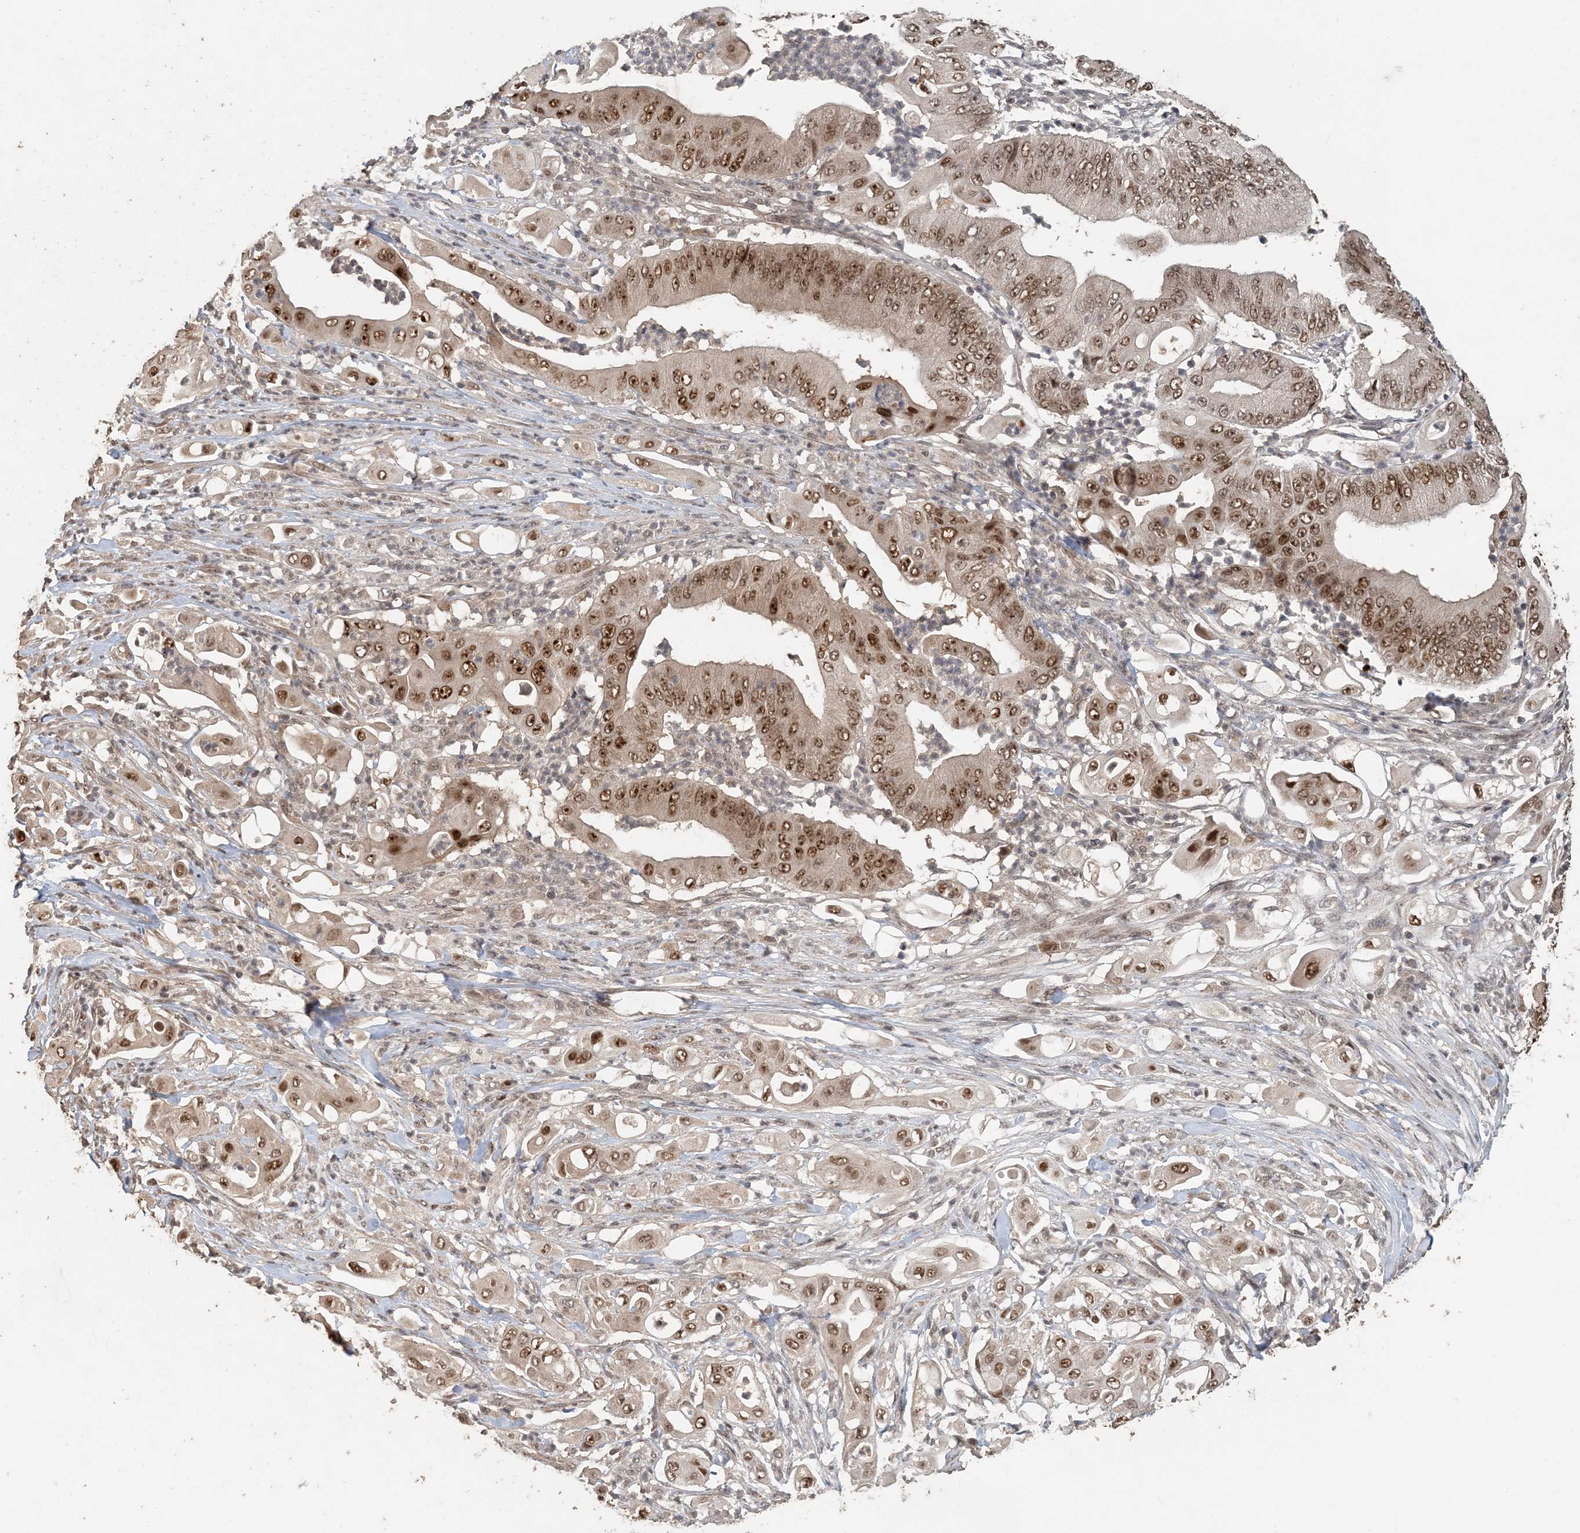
{"staining": {"intensity": "moderate", "quantity": ">75%", "location": "nuclear"}, "tissue": "pancreatic cancer", "cell_type": "Tumor cells", "image_type": "cancer", "snomed": [{"axis": "morphology", "description": "Adenocarcinoma, NOS"}, {"axis": "topography", "description": "Pancreas"}], "caption": "Human pancreatic adenocarcinoma stained with a brown dye reveals moderate nuclear positive positivity in approximately >75% of tumor cells.", "gene": "ATP13A2", "patient": {"sex": "female", "age": 77}}